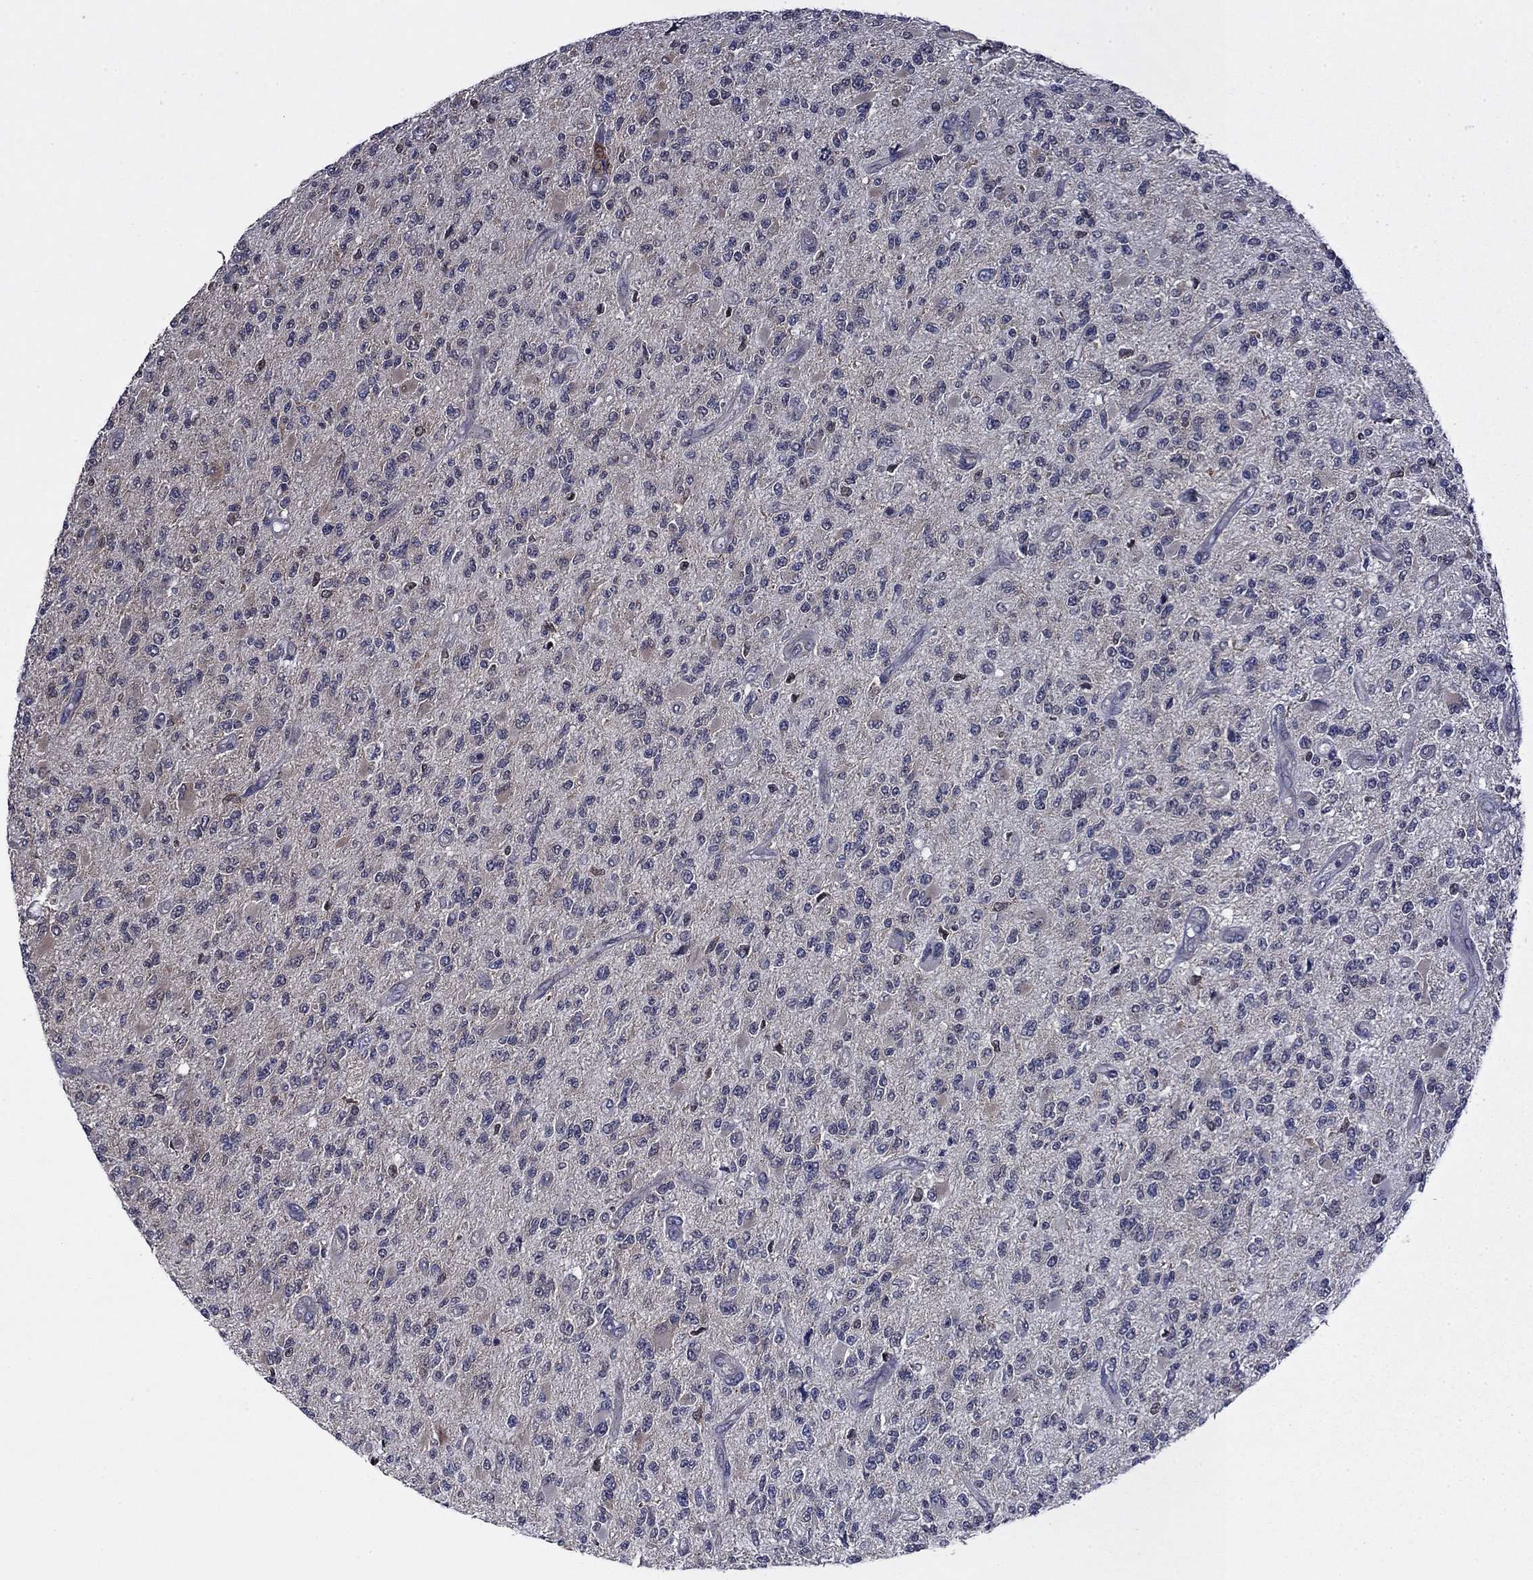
{"staining": {"intensity": "negative", "quantity": "none", "location": "none"}, "tissue": "glioma", "cell_type": "Tumor cells", "image_type": "cancer", "snomed": [{"axis": "morphology", "description": "Glioma, malignant, High grade"}, {"axis": "topography", "description": "Brain"}], "caption": "Malignant high-grade glioma was stained to show a protein in brown. There is no significant positivity in tumor cells.", "gene": "TPMT", "patient": {"sex": "female", "age": 63}}